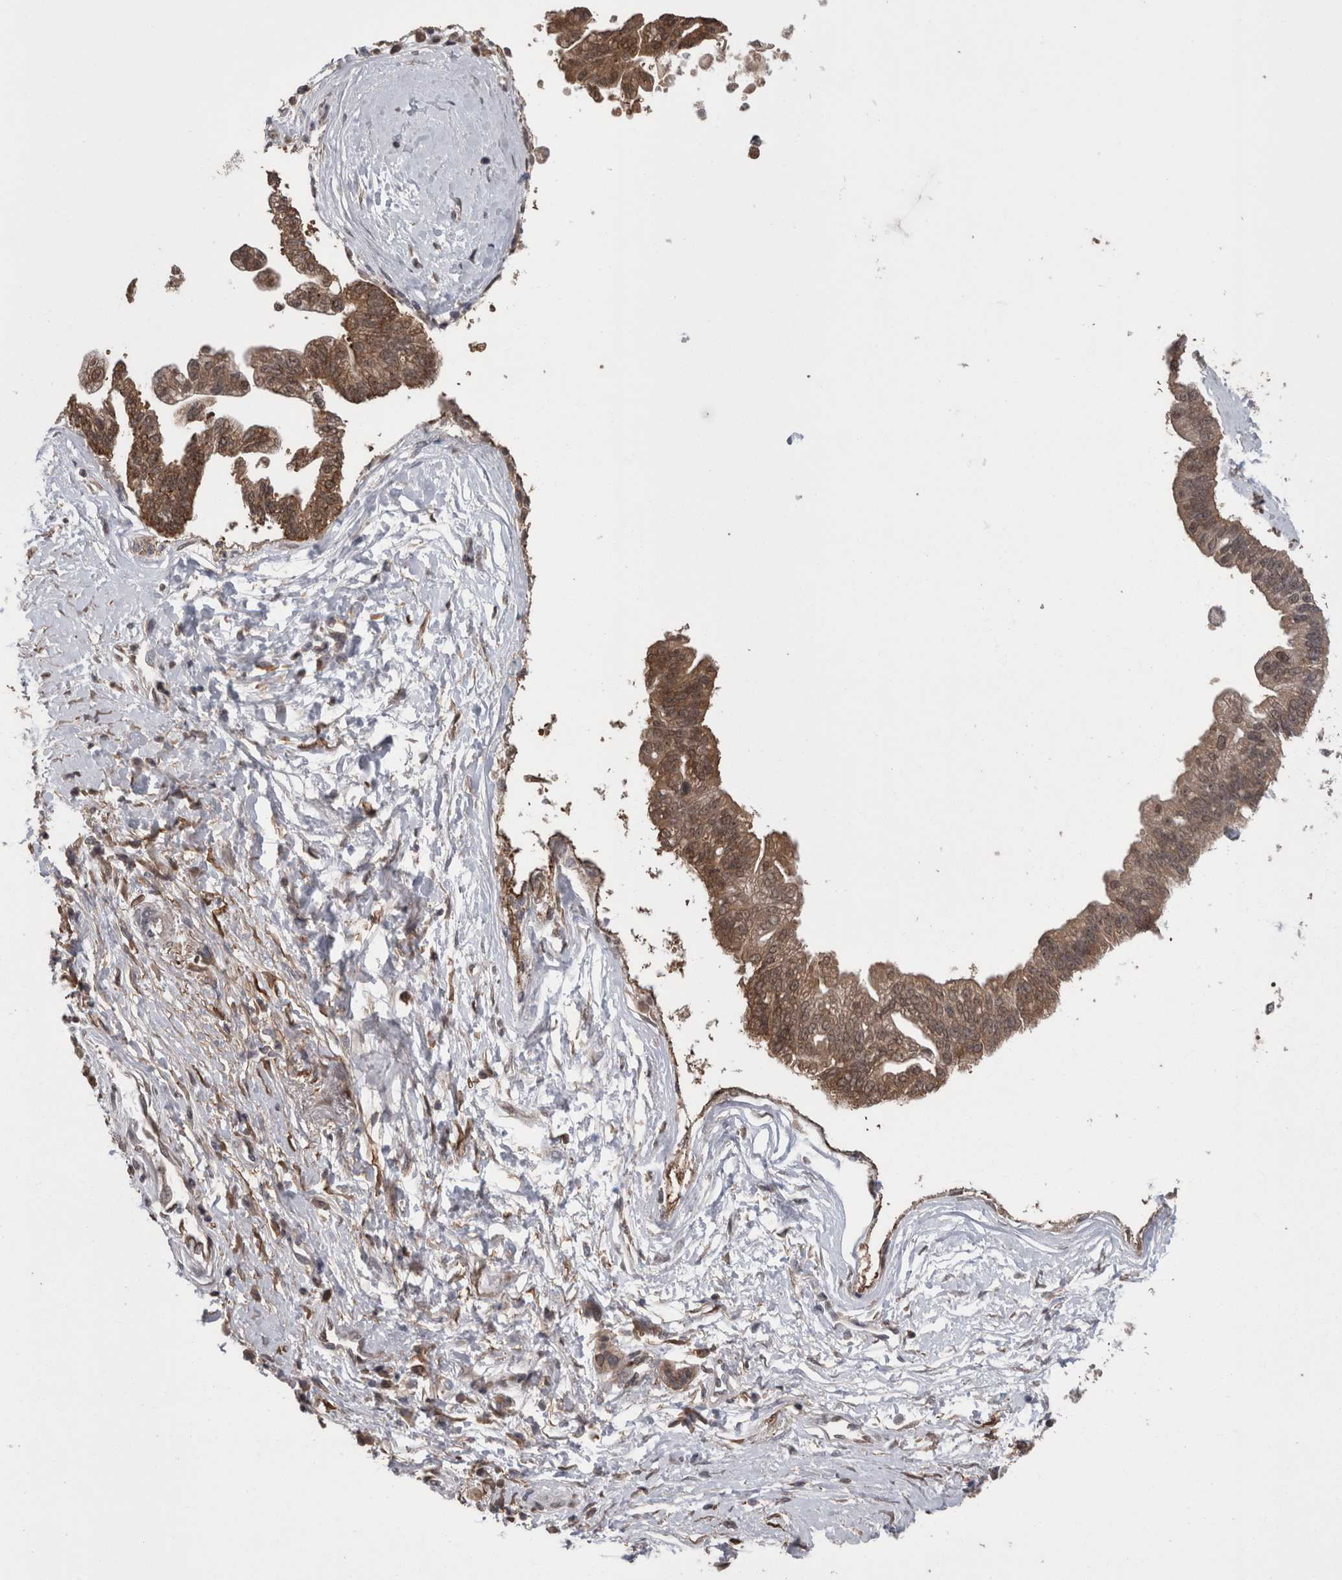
{"staining": {"intensity": "moderate", "quantity": "25%-75%", "location": "cytoplasmic/membranous"}, "tissue": "pancreatic cancer", "cell_type": "Tumor cells", "image_type": "cancer", "snomed": [{"axis": "morphology", "description": "Adenocarcinoma, NOS"}, {"axis": "topography", "description": "Pancreas"}], "caption": "Pancreatic cancer stained with a protein marker exhibits moderate staining in tumor cells.", "gene": "DDX6", "patient": {"sex": "male", "age": 72}}